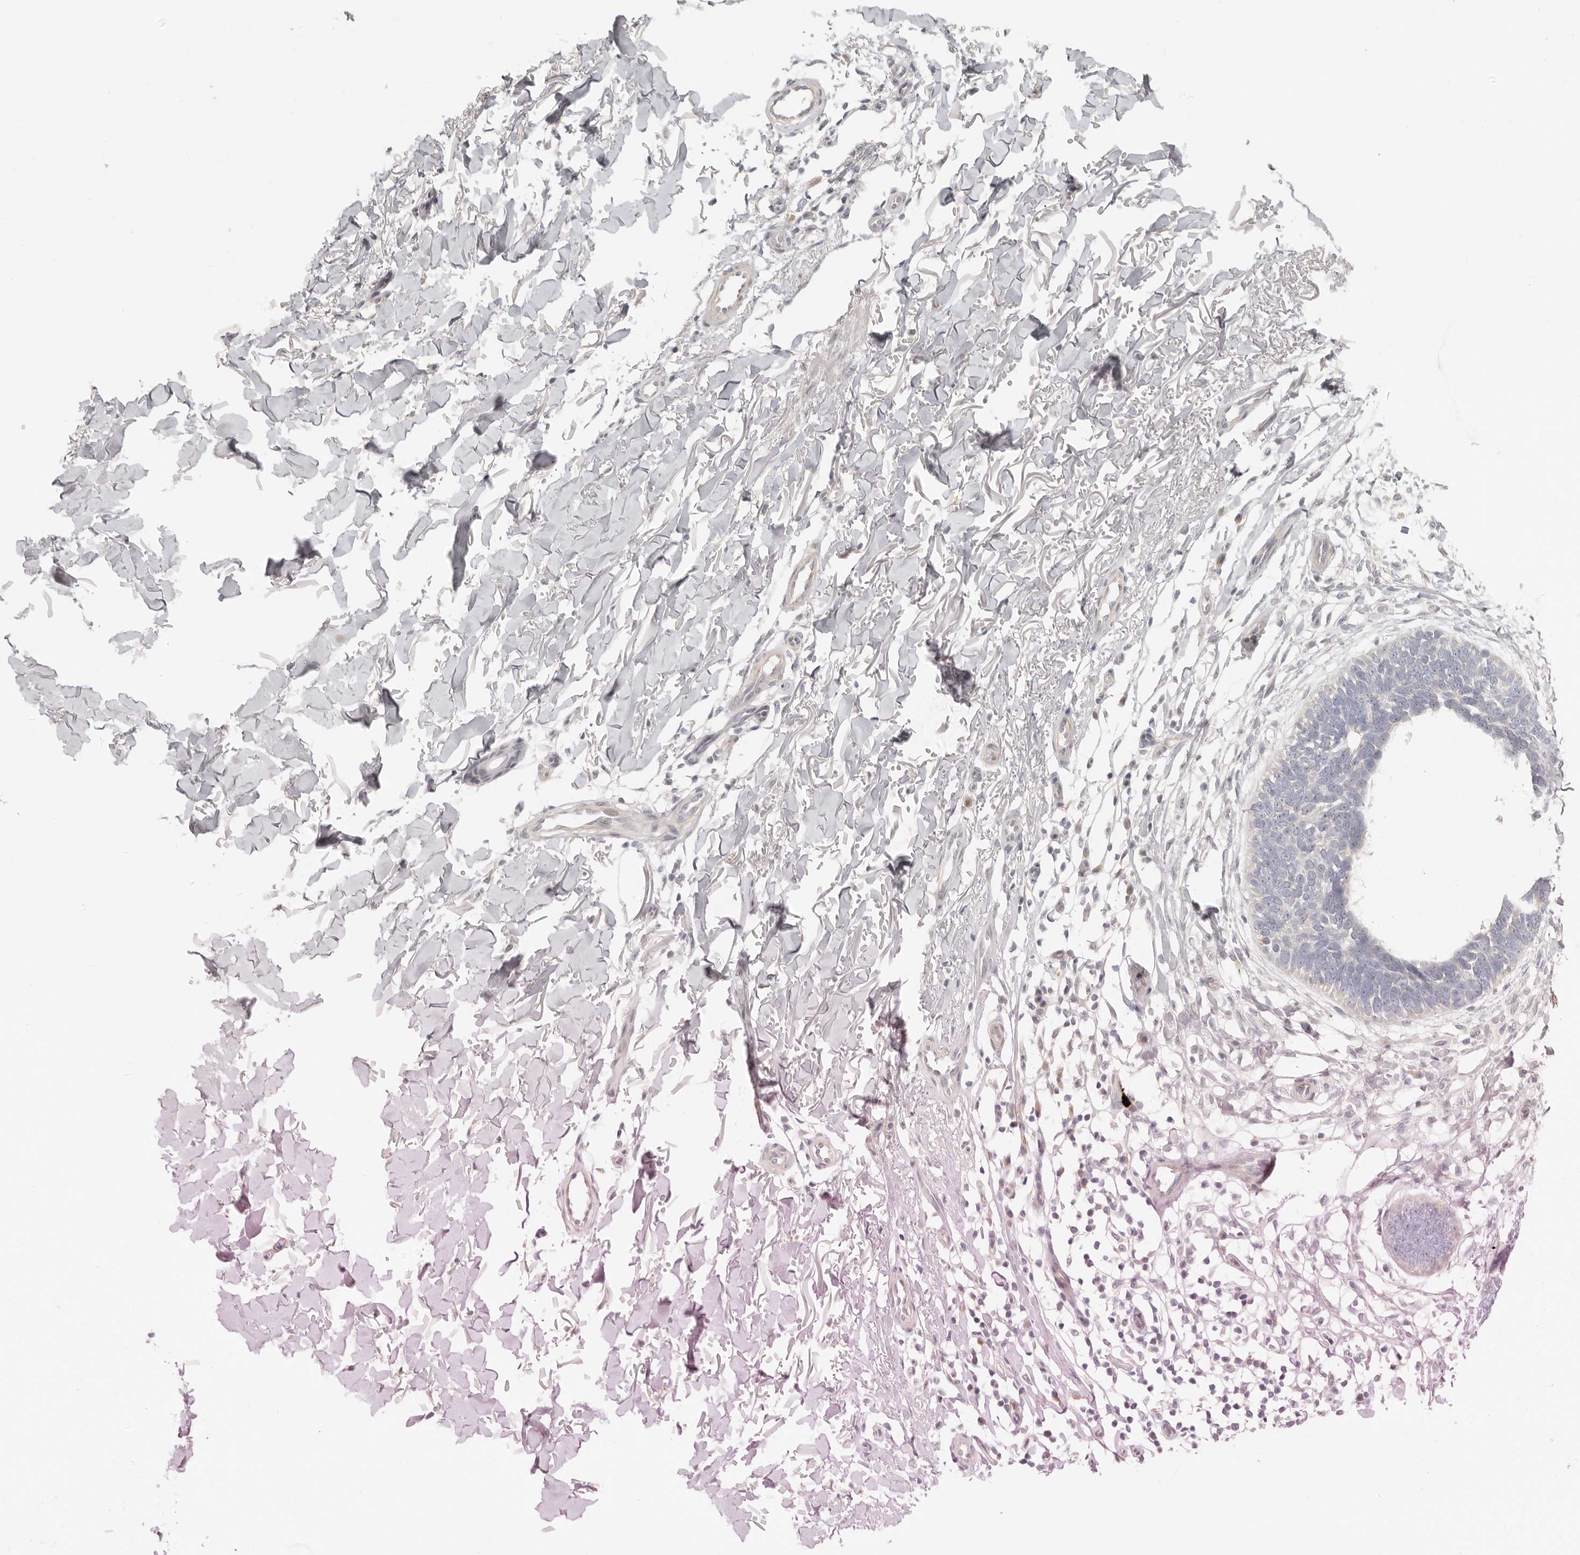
{"staining": {"intensity": "negative", "quantity": "none", "location": "none"}, "tissue": "skin cancer", "cell_type": "Tumor cells", "image_type": "cancer", "snomed": [{"axis": "morphology", "description": "Normal tissue, NOS"}, {"axis": "morphology", "description": "Basal cell carcinoma"}, {"axis": "topography", "description": "Skin"}], "caption": "The immunohistochemistry histopathology image has no significant positivity in tumor cells of skin basal cell carcinoma tissue.", "gene": "AHDC1", "patient": {"sex": "male", "age": 77}}